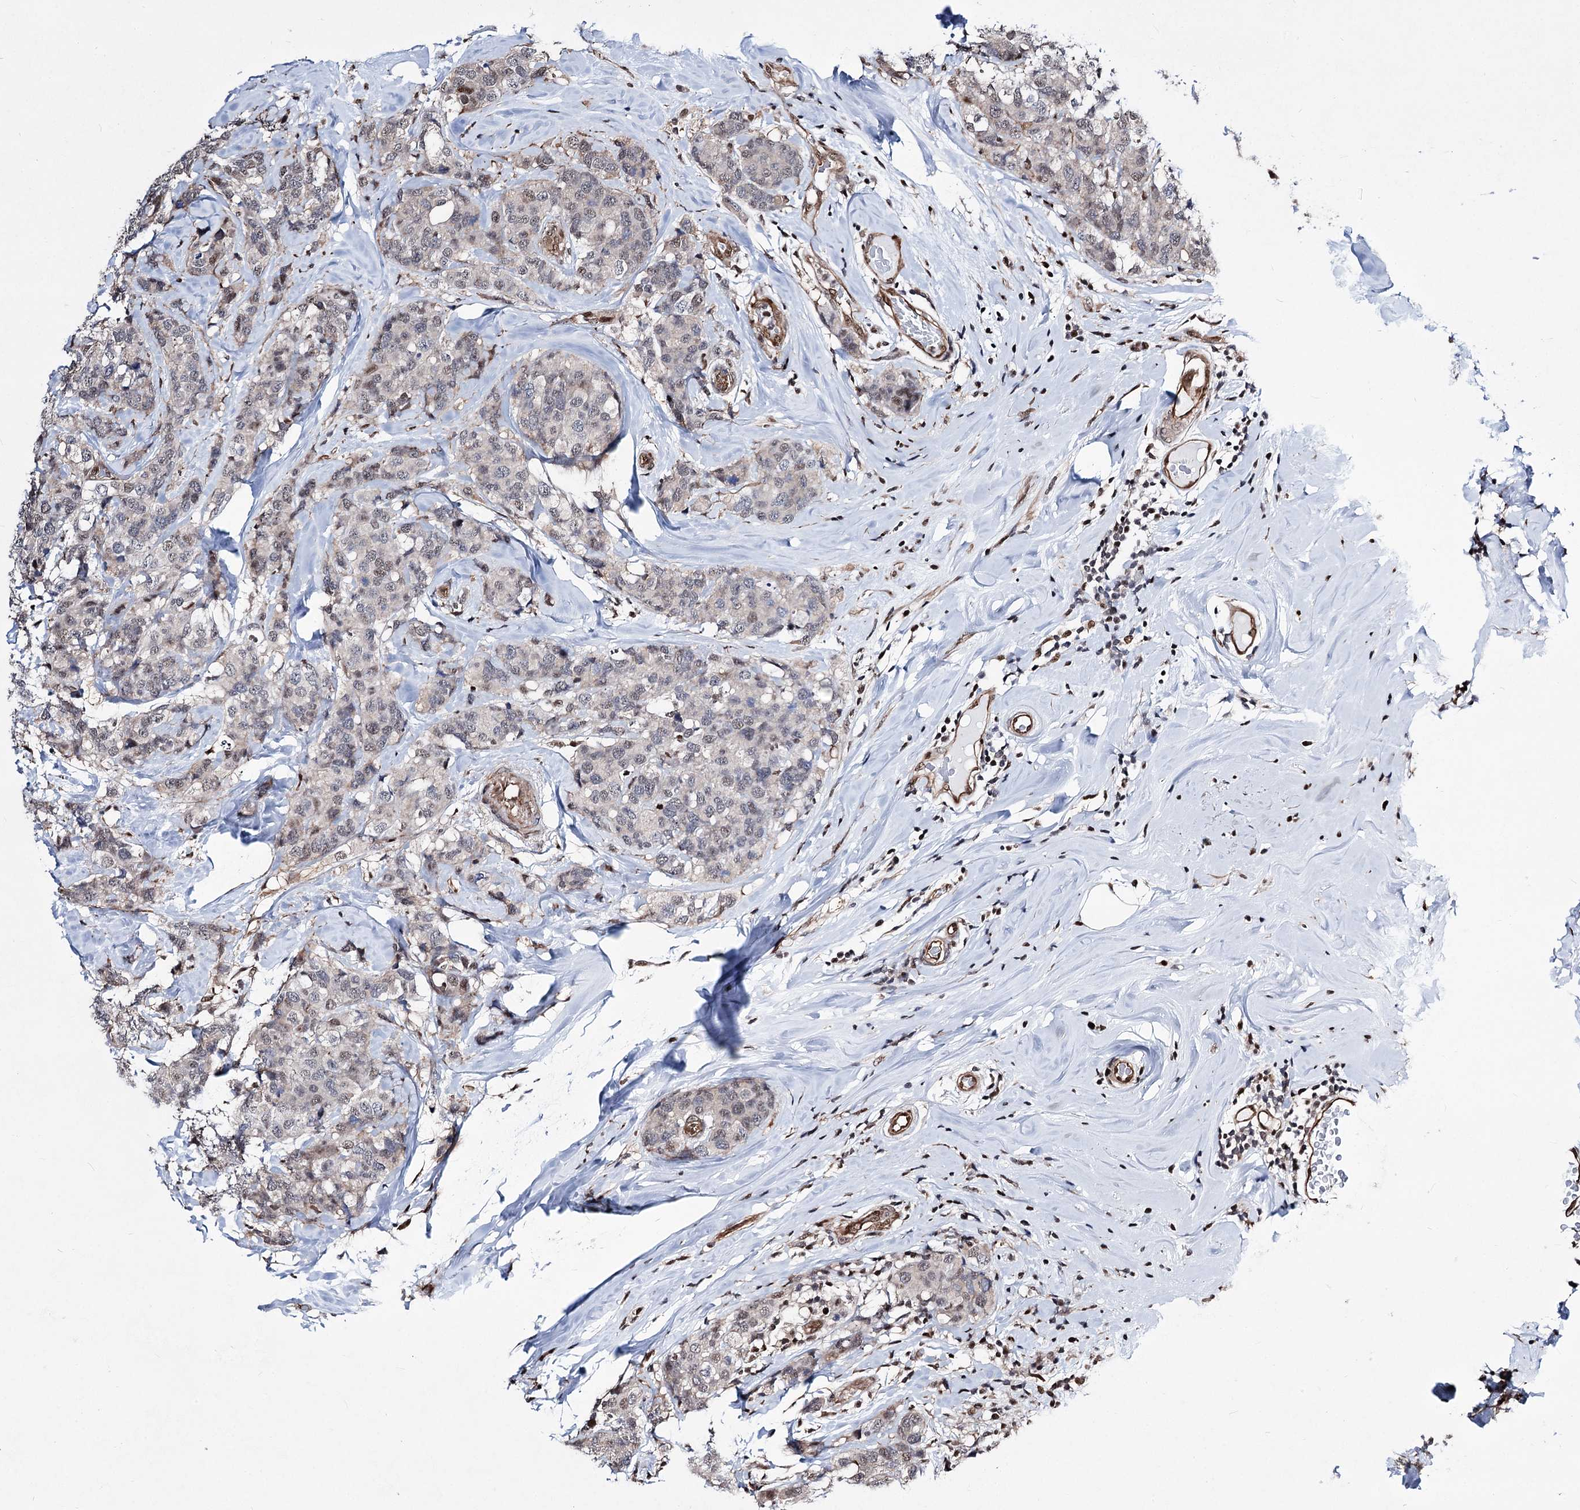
{"staining": {"intensity": "weak", "quantity": "25%-75%", "location": "nuclear"}, "tissue": "breast cancer", "cell_type": "Tumor cells", "image_type": "cancer", "snomed": [{"axis": "morphology", "description": "Lobular carcinoma"}, {"axis": "topography", "description": "Breast"}], "caption": "Weak nuclear protein positivity is appreciated in approximately 25%-75% of tumor cells in breast cancer.", "gene": "CHMP7", "patient": {"sex": "female", "age": 59}}